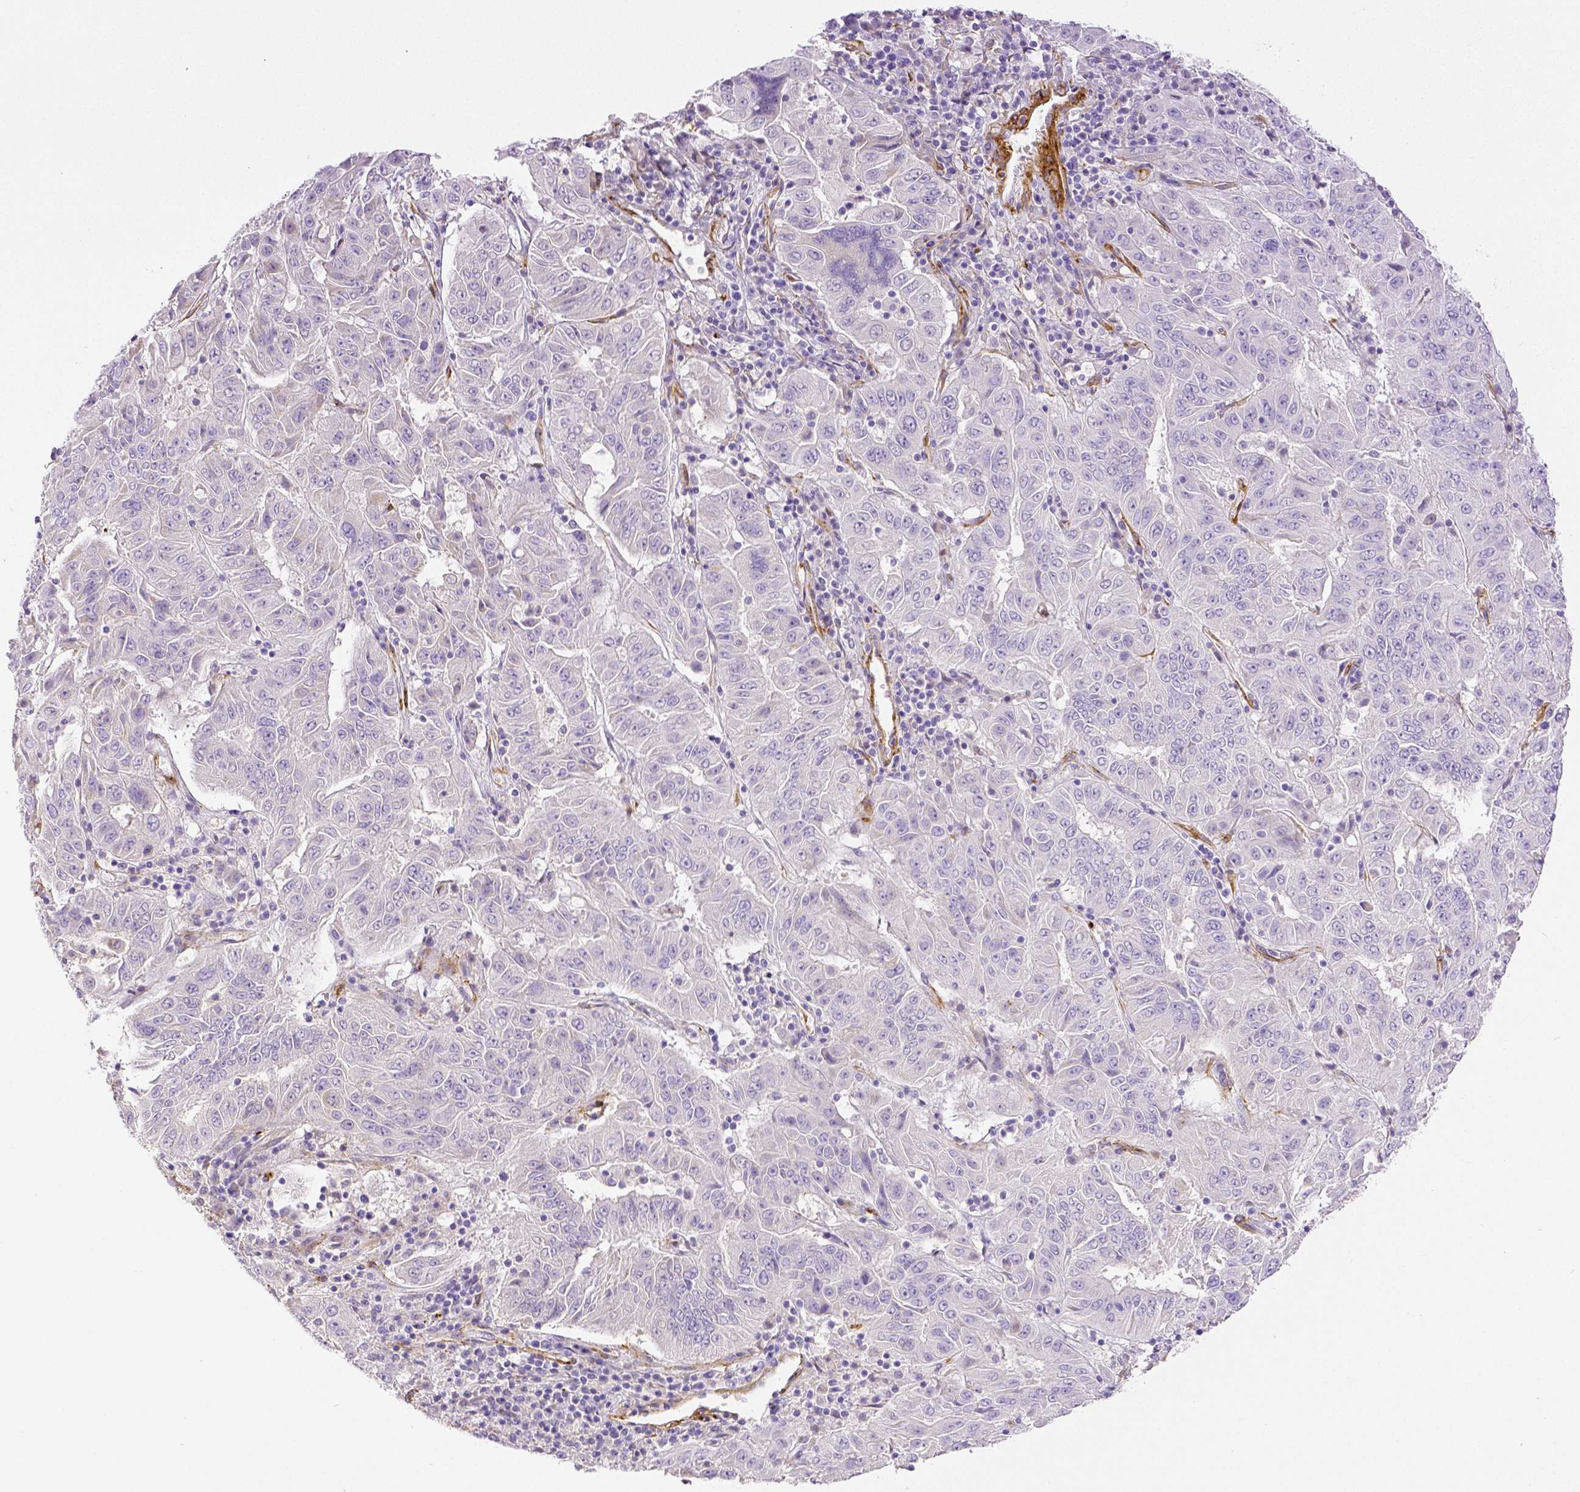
{"staining": {"intensity": "negative", "quantity": "none", "location": "none"}, "tissue": "pancreatic cancer", "cell_type": "Tumor cells", "image_type": "cancer", "snomed": [{"axis": "morphology", "description": "Adenocarcinoma, NOS"}, {"axis": "topography", "description": "Pancreas"}], "caption": "This histopathology image is of pancreatic cancer stained with immunohistochemistry (IHC) to label a protein in brown with the nuclei are counter-stained blue. There is no staining in tumor cells.", "gene": "THY1", "patient": {"sex": "male", "age": 63}}